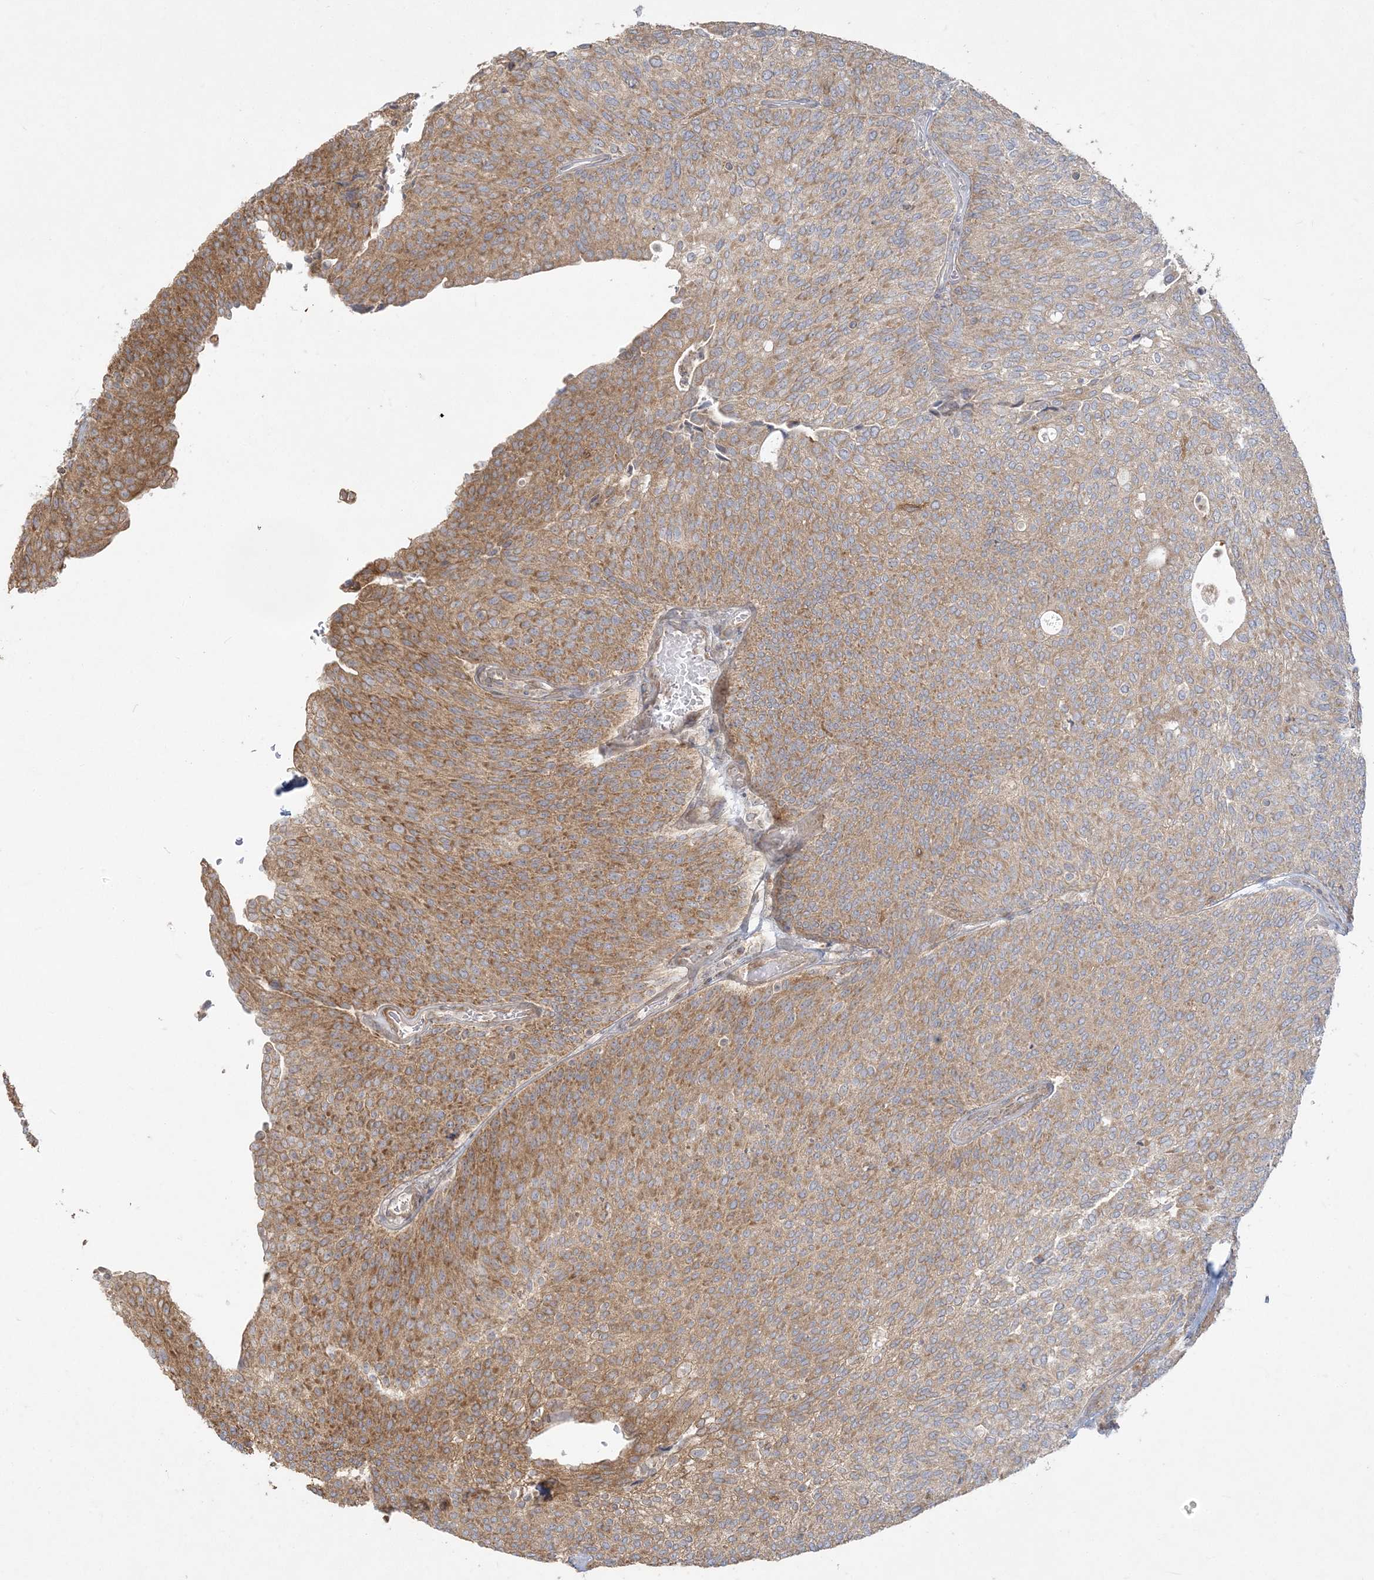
{"staining": {"intensity": "moderate", "quantity": ">75%", "location": "cytoplasmic/membranous"}, "tissue": "urothelial cancer", "cell_type": "Tumor cells", "image_type": "cancer", "snomed": [{"axis": "morphology", "description": "Urothelial carcinoma, Low grade"}, {"axis": "topography", "description": "Urinary bladder"}], "caption": "Brown immunohistochemical staining in human urothelial carcinoma (low-grade) reveals moderate cytoplasmic/membranous expression in approximately >75% of tumor cells. (Brightfield microscopy of DAB IHC at high magnification).", "gene": "ZC3H6", "patient": {"sex": "female", "age": 79}}